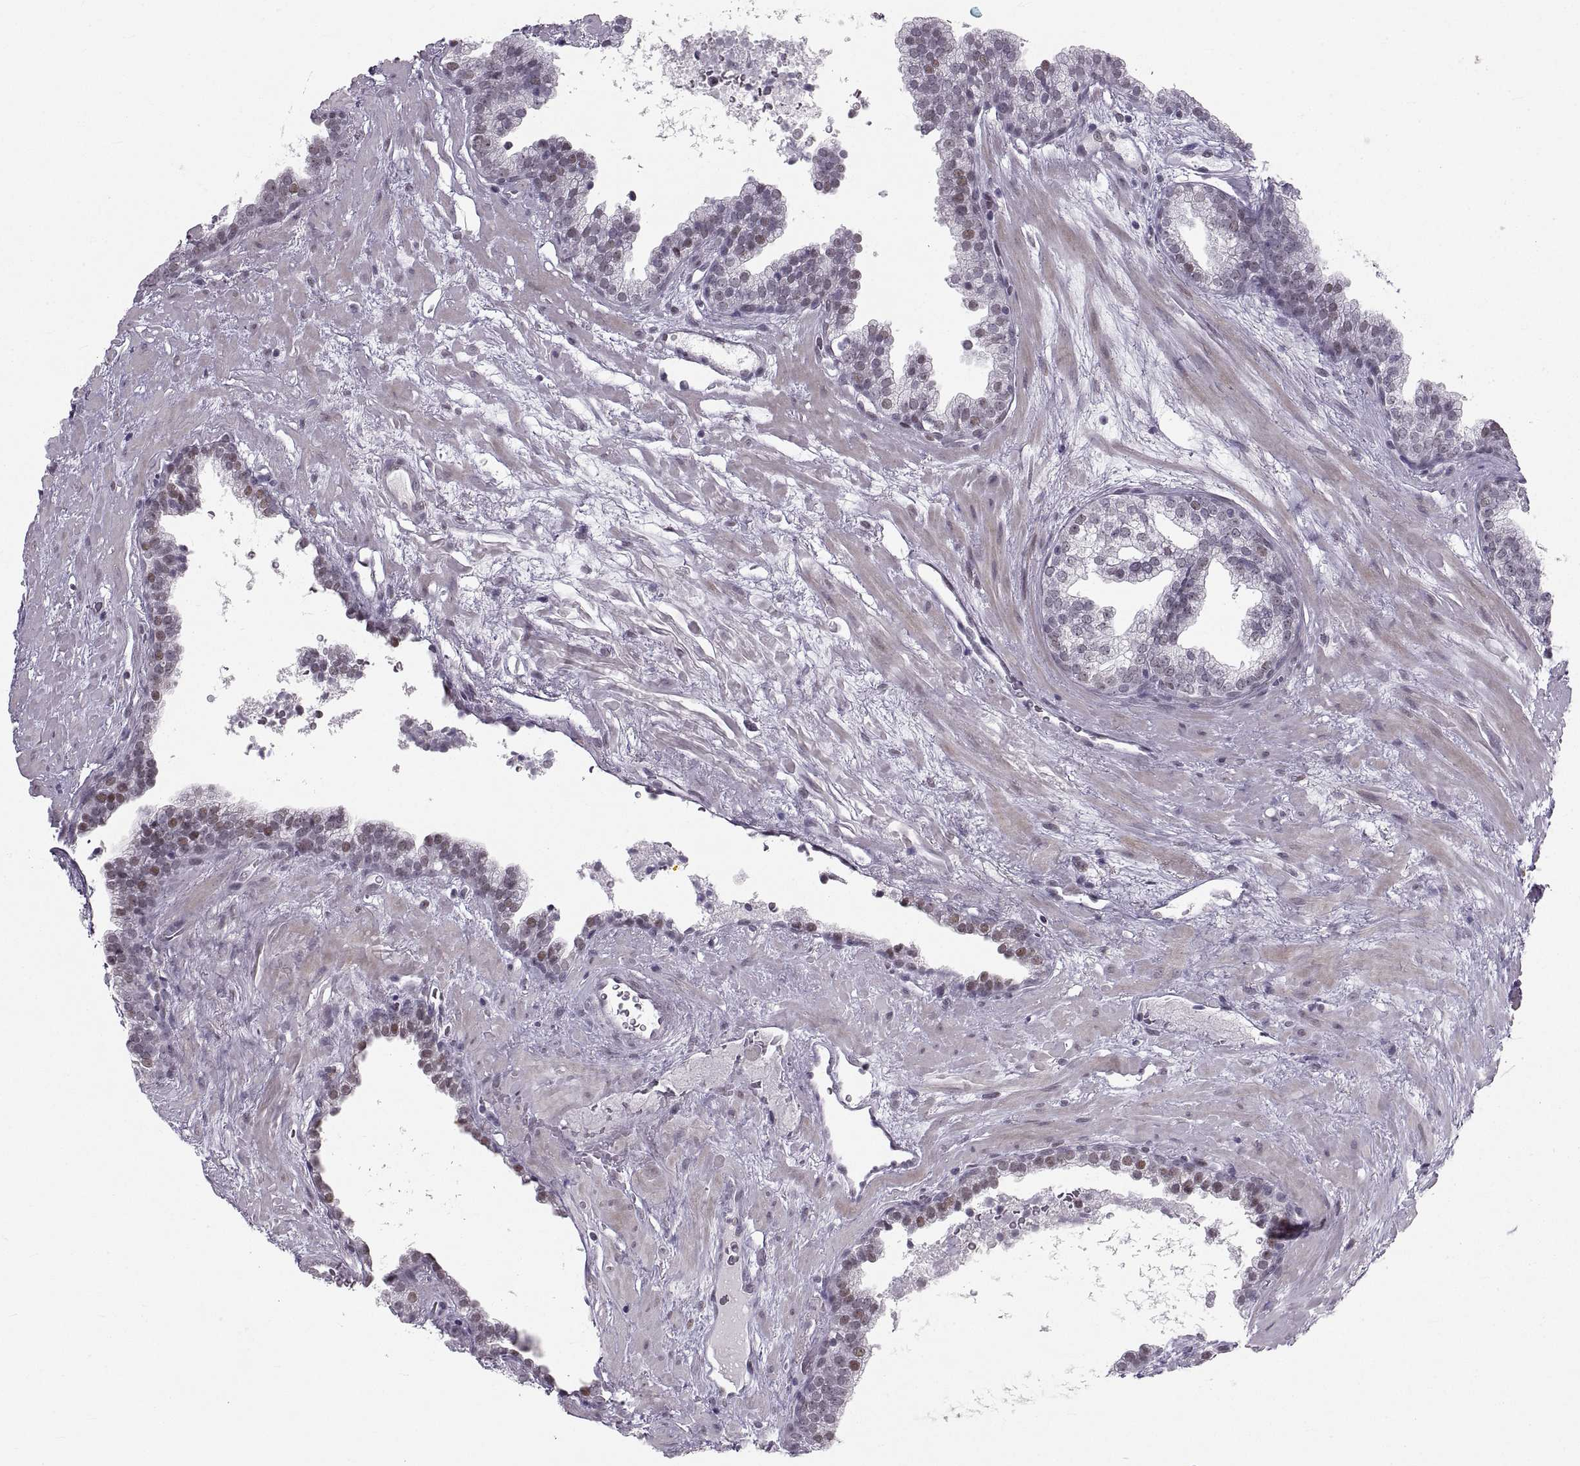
{"staining": {"intensity": "weak", "quantity": "25%-75%", "location": "cytoplasmic/membranous"}, "tissue": "prostate cancer", "cell_type": "Tumor cells", "image_type": "cancer", "snomed": [{"axis": "morphology", "description": "Adenocarcinoma, NOS"}, {"axis": "topography", "description": "Prostate"}], "caption": "A histopathology image of prostate adenocarcinoma stained for a protein demonstrates weak cytoplasmic/membranous brown staining in tumor cells.", "gene": "NANOS3", "patient": {"sex": "male", "age": 66}}